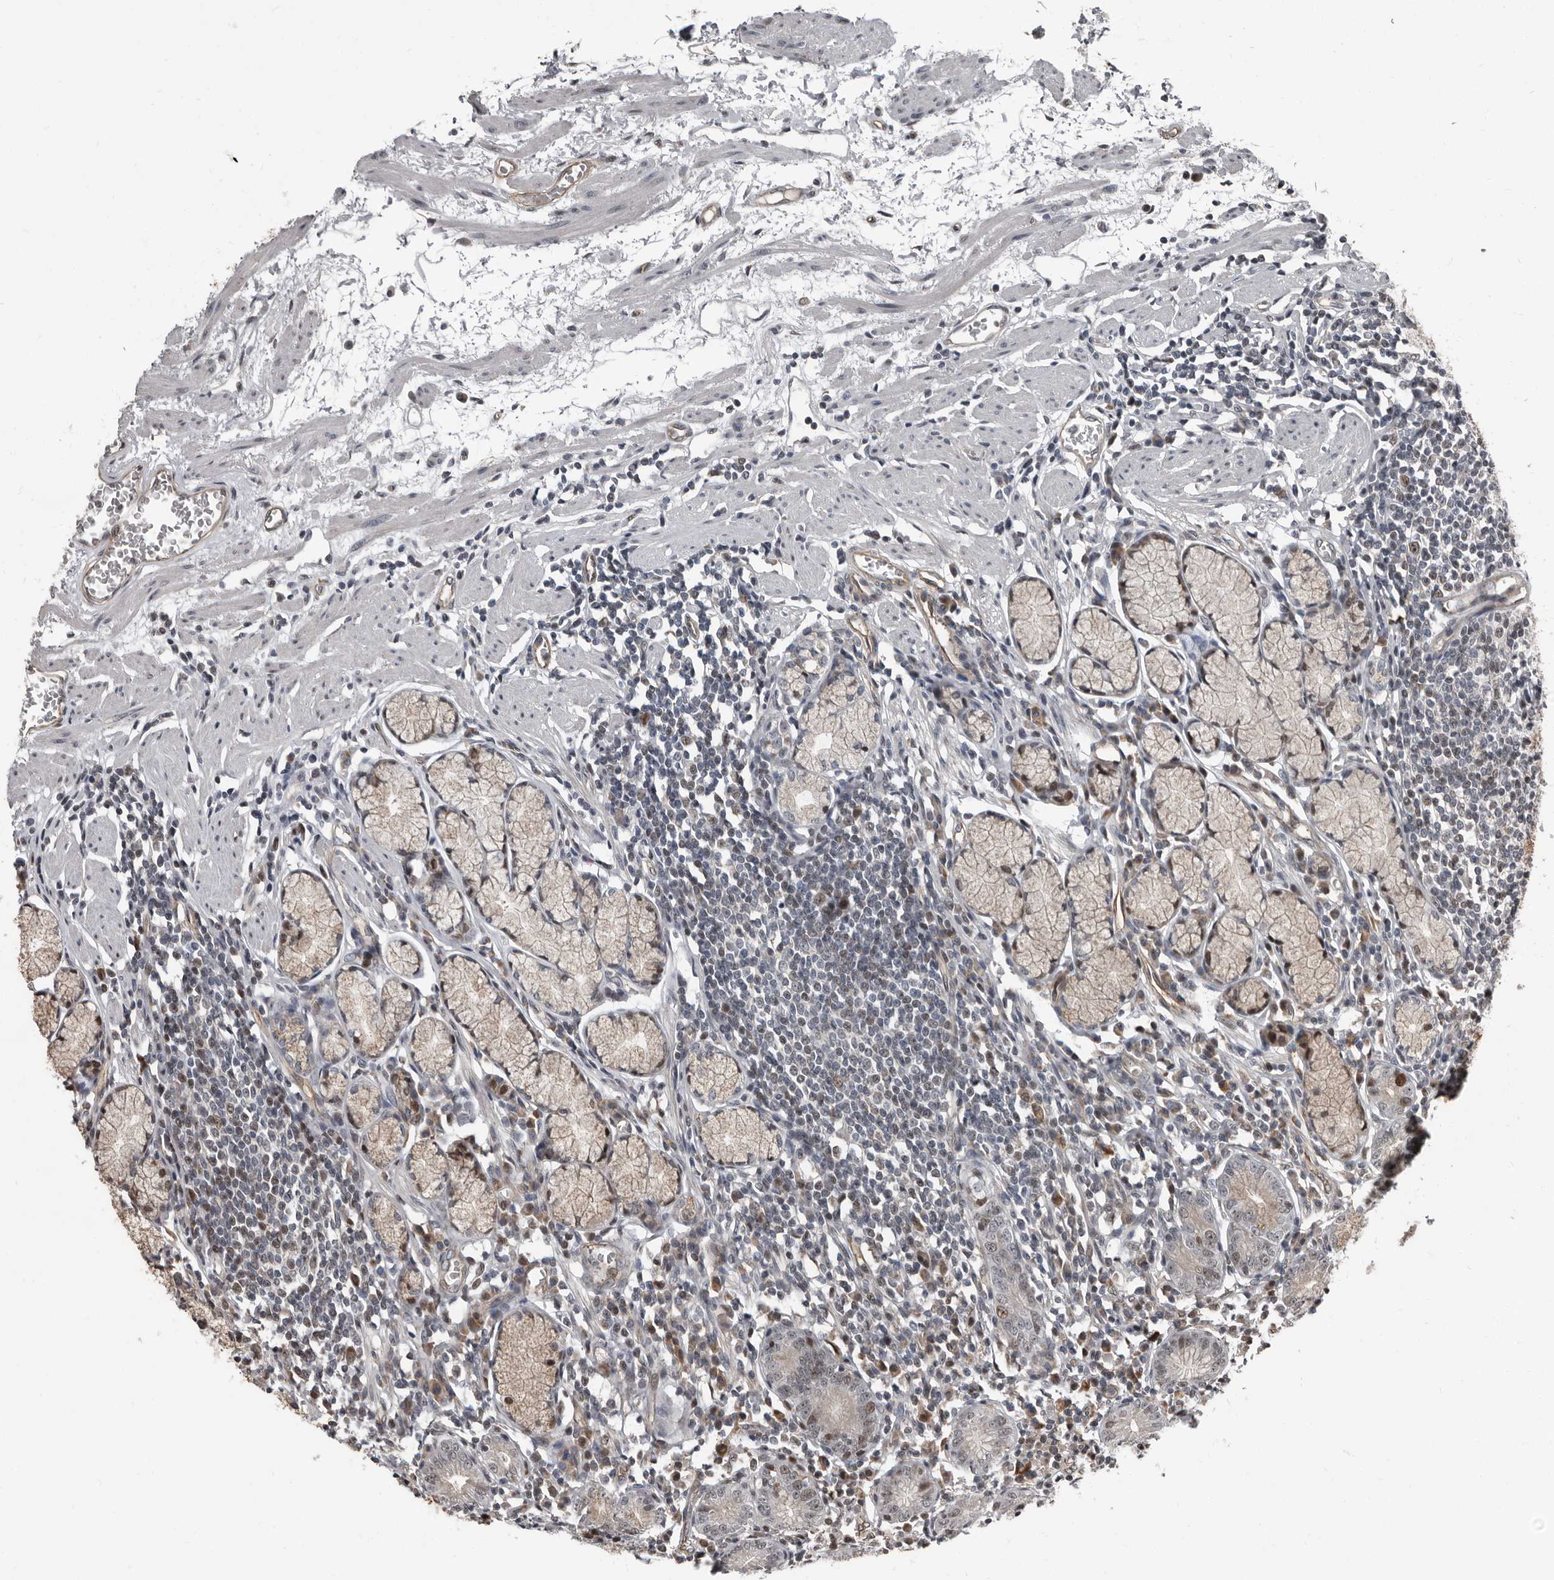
{"staining": {"intensity": "moderate", "quantity": "25%-75%", "location": "nuclear"}, "tissue": "stomach", "cell_type": "Glandular cells", "image_type": "normal", "snomed": [{"axis": "morphology", "description": "Normal tissue, NOS"}, {"axis": "topography", "description": "Stomach"}], "caption": "Moderate nuclear expression for a protein is identified in about 25%-75% of glandular cells of normal stomach using IHC.", "gene": "CHD1L", "patient": {"sex": "male", "age": 55}}